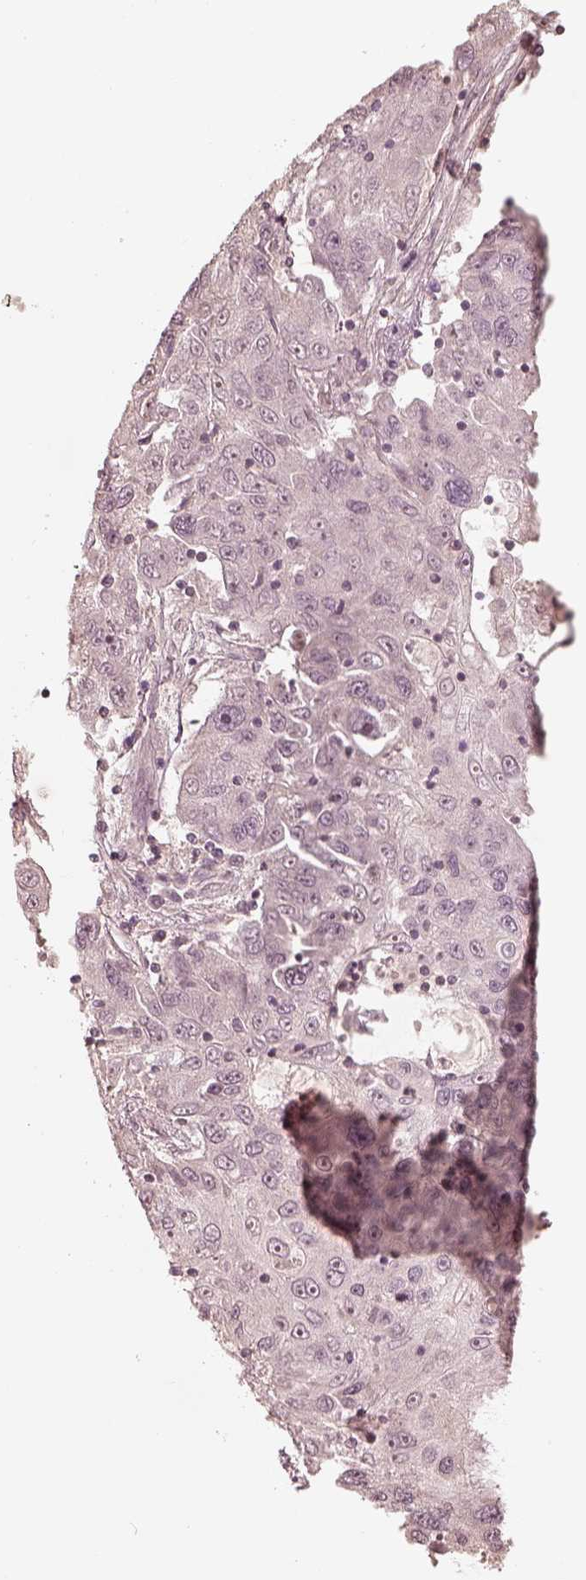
{"staining": {"intensity": "negative", "quantity": "none", "location": "none"}, "tissue": "stomach cancer", "cell_type": "Tumor cells", "image_type": "cancer", "snomed": [{"axis": "morphology", "description": "Adenocarcinoma, NOS"}, {"axis": "topography", "description": "Stomach"}], "caption": "Immunohistochemistry of adenocarcinoma (stomach) shows no staining in tumor cells. The staining was performed using DAB to visualize the protein expression in brown, while the nuclei were stained in blue with hematoxylin (Magnification: 20x).", "gene": "KIF5C", "patient": {"sex": "male", "age": 56}}